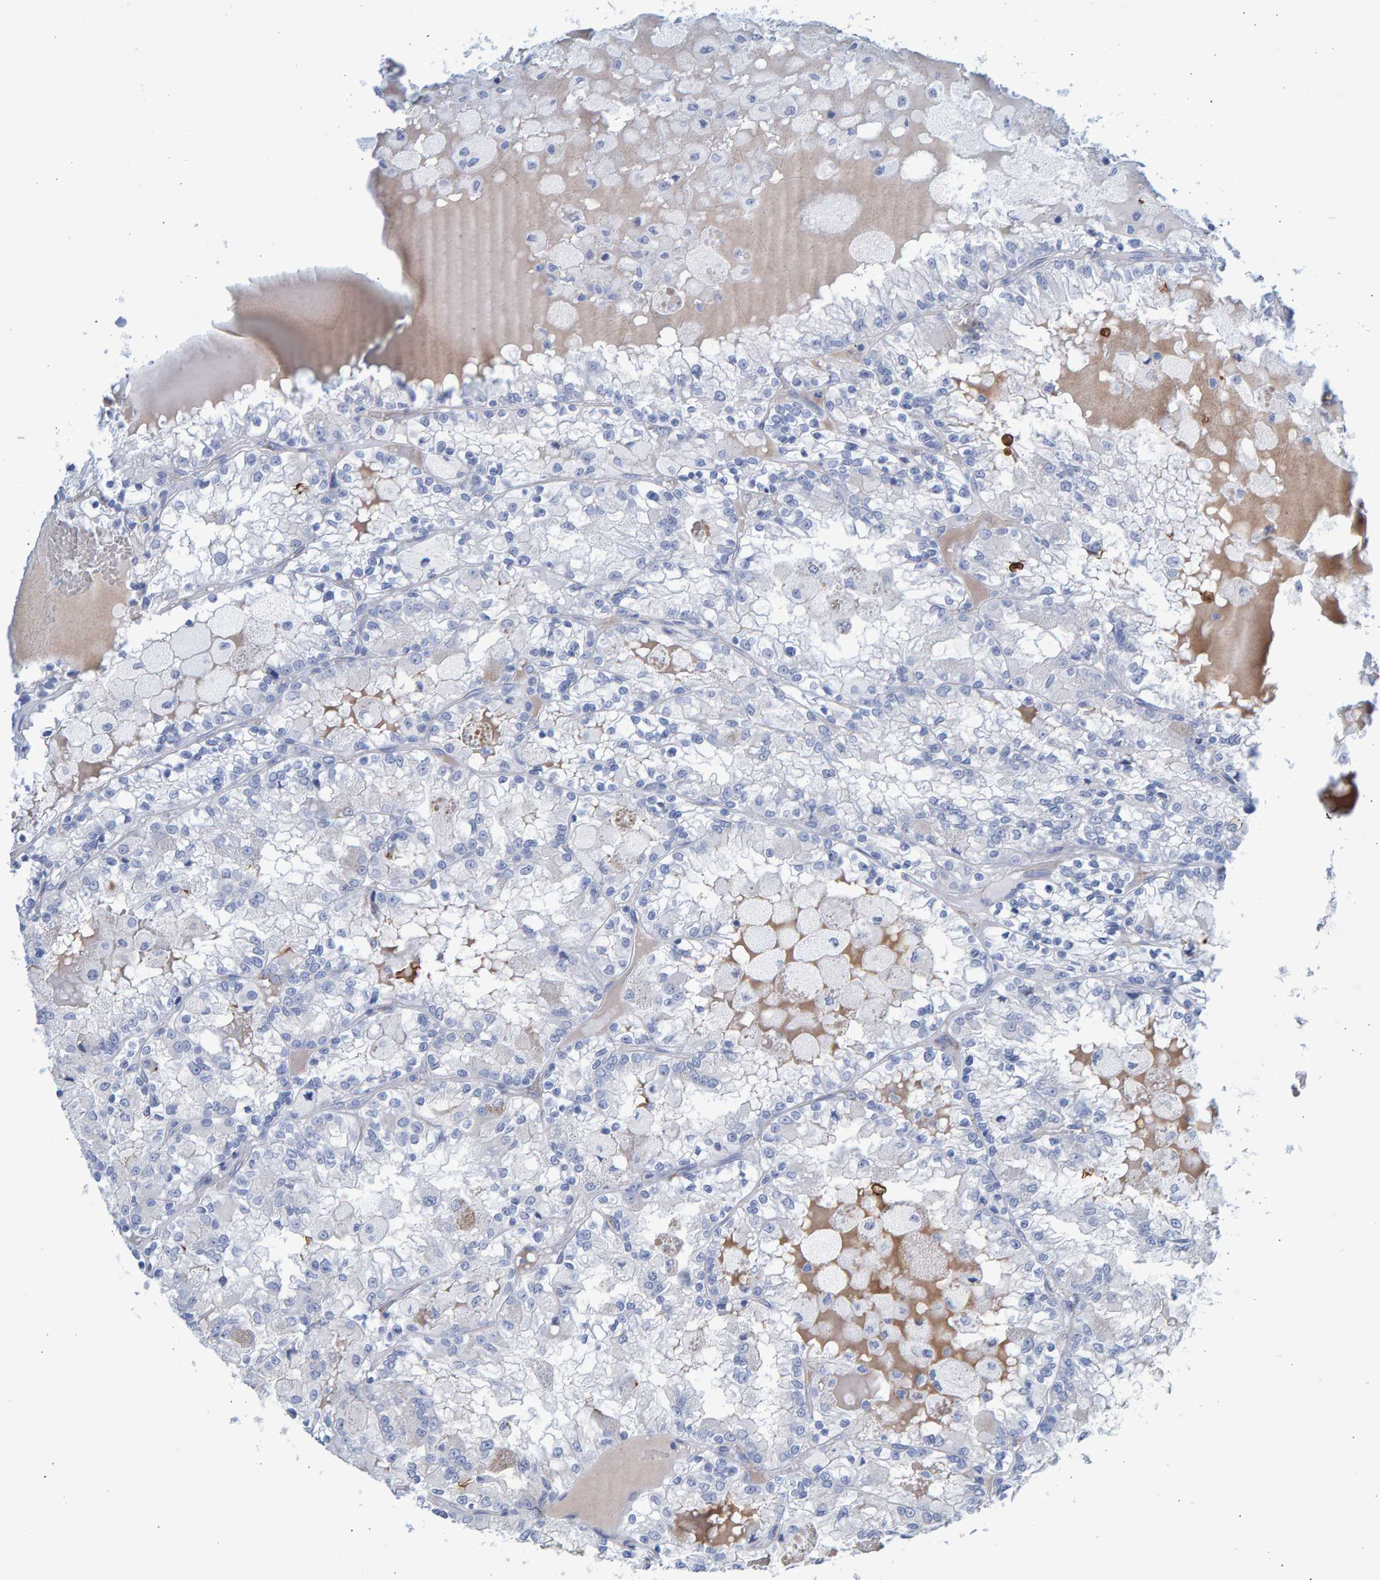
{"staining": {"intensity": "negative", "quantity": "none", "location": "none"}, "tissue": "renal cancer", "cell_type": "Tumor cells", "image_type": "cancer", "snomed": [{"axis": "morphology", "description": "Adenocarcinoma, NOS"}, {"axis": "topography", "description": "Kidney"}], "caption": "Histopathology image shows no protein staining in tumor cells of renal adenocarcinoma tissue.", "gene": "SLC34A3", "patient": {"sex": "female", "age": 56}}